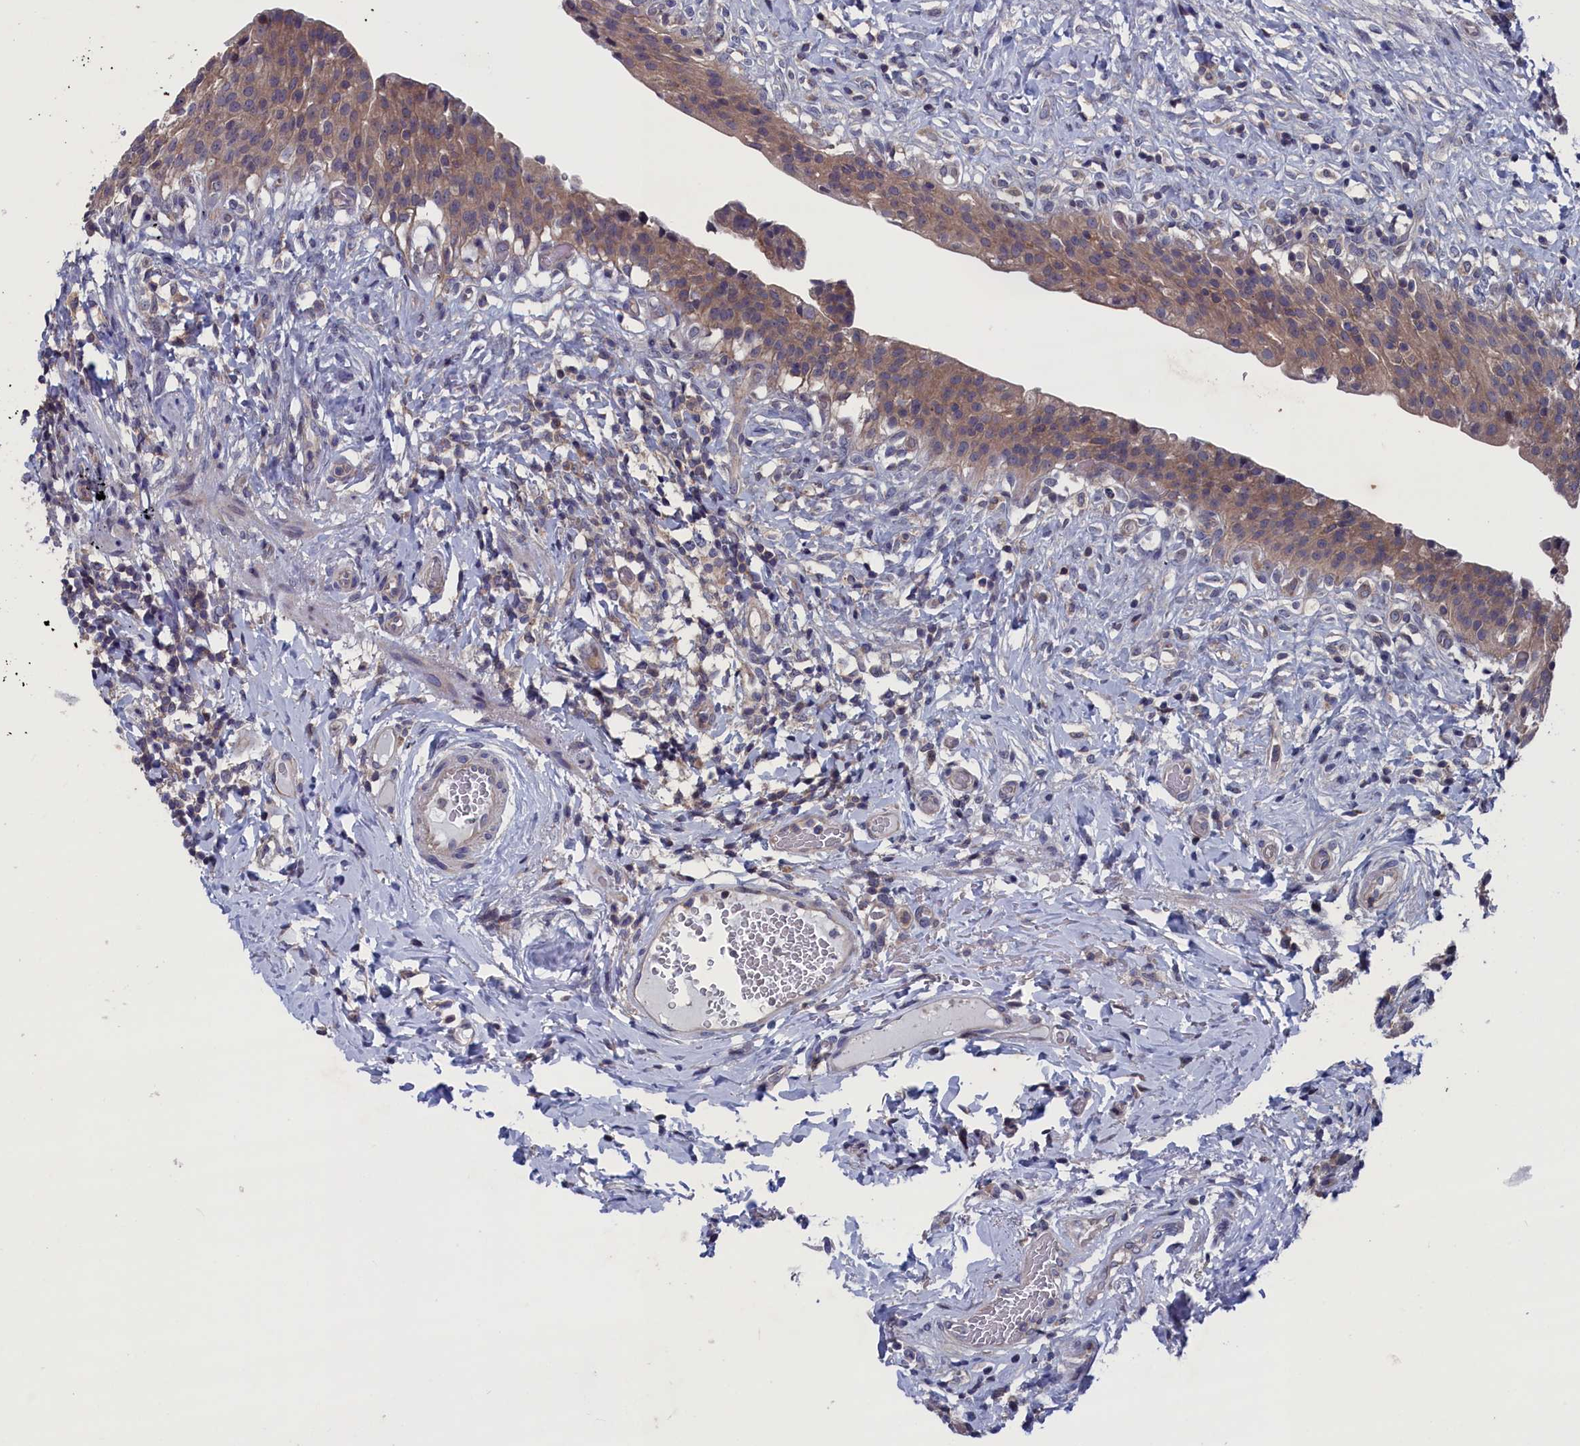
{"staining": {"intensity": "moderate", "quantity": ">75%", "location": "cytoplasmic/membranous"}, "tissue": "urinary bladder", "cell_type": "Urothelial cells", "image_type": "normal", "snomed": [{"axis": "morphology", "description": "Normal tissue, NOS"}, {"axis": "morphology", "description": "Inflammation, NOS"}, {"axis": "topography", "description": "Urinary bladder"}], "caption": "Immunohistochemistry (IHC) of normal urinary bladder exhibits medium levels of moderate cytoplasmic/membranous positivity in approximately >75% of urothelial cells.", "gene": "SPATA13", "patient": {"sex": "male", "age": 64}}